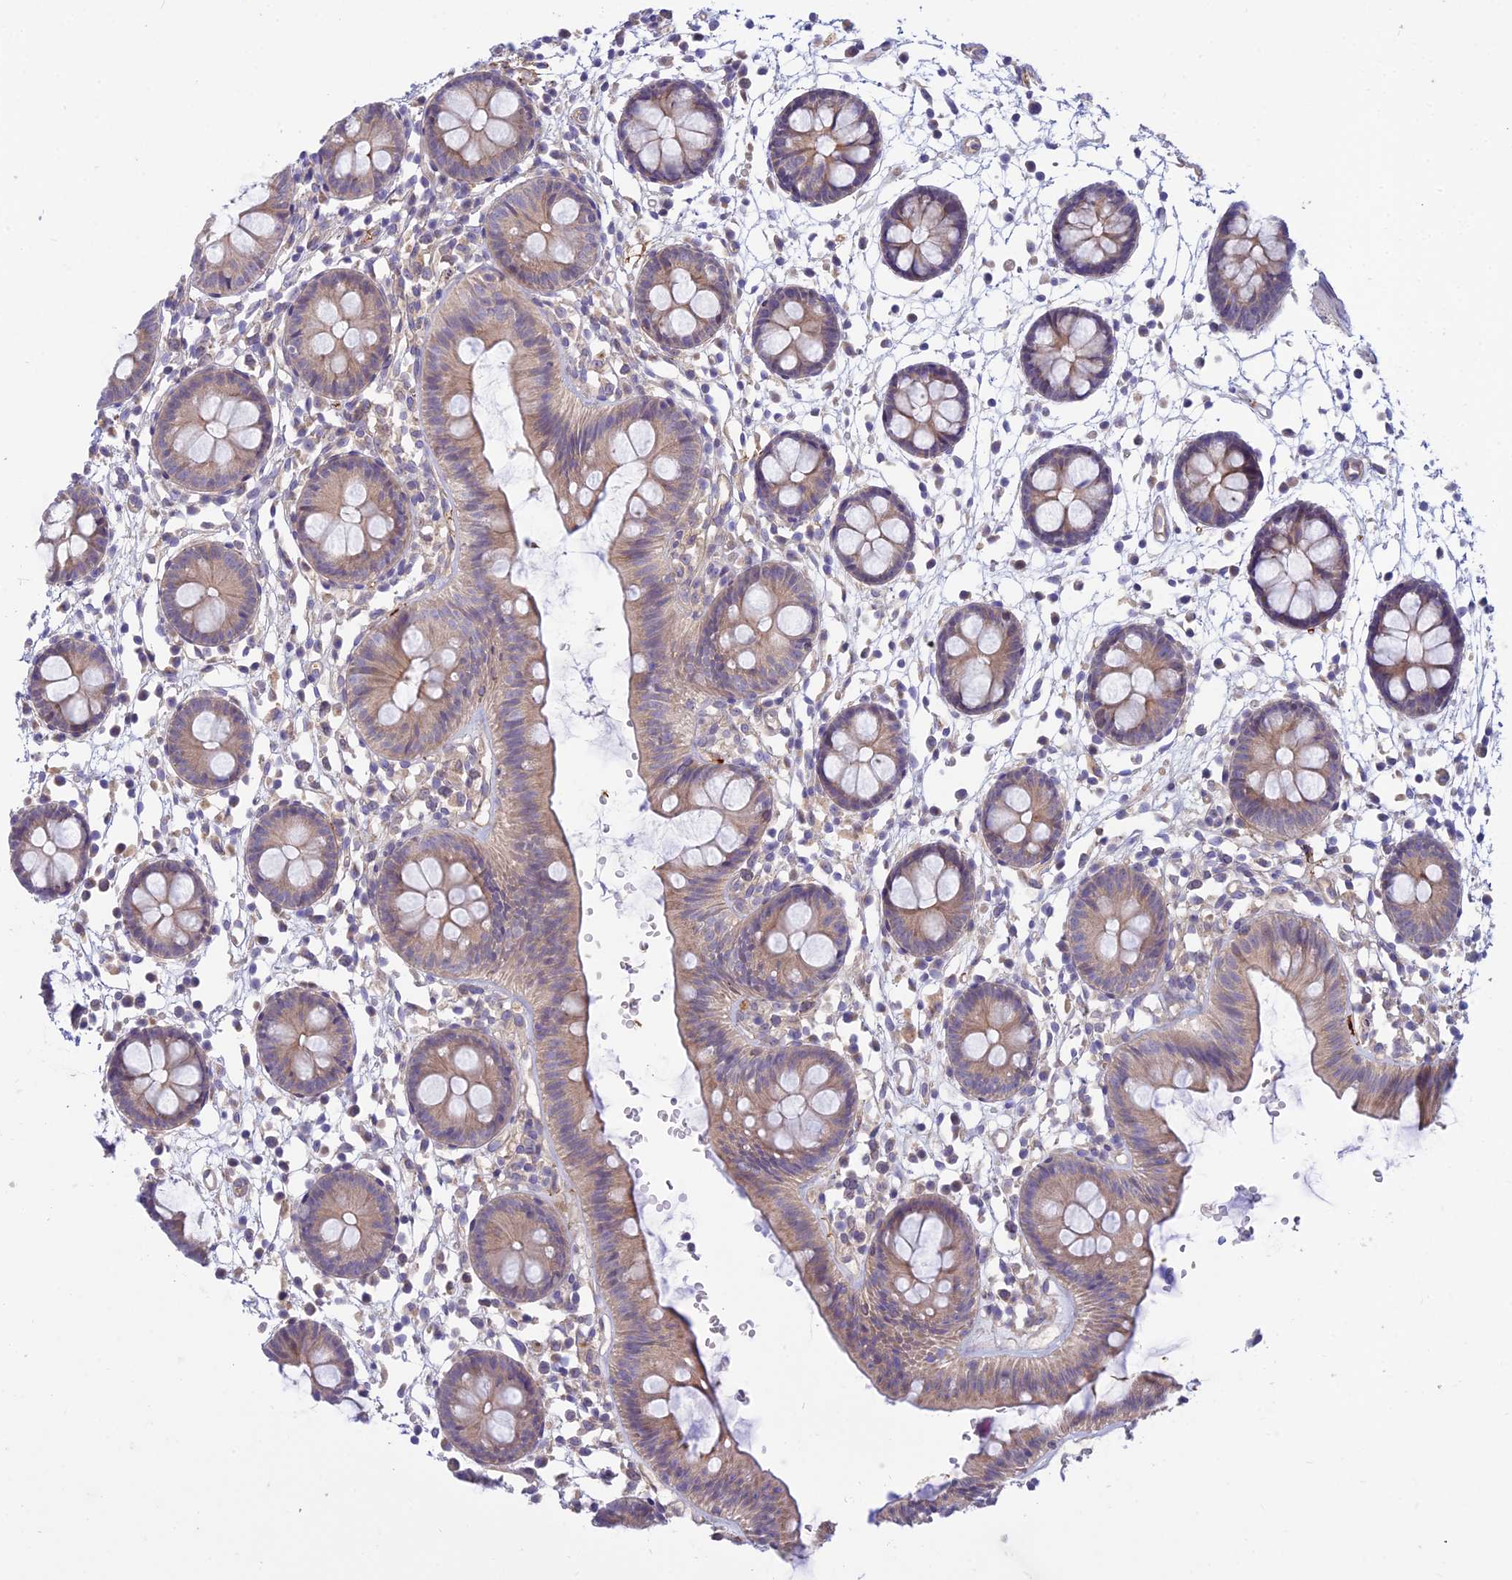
{"staining": {"intensity": "moderate", "quantity": ">75%", "location": "cytoplasmic/membranous"}, "tissue": "colon", "cell_type": "Endothelial cells", "image_type": "normal", "snomed": [{"axis": "morphology", "description": "Normal tissue, NOS"}, {"axis": "topography", "description": "Colon"}], "caption": "Protein expression analysis of normal human colon reveals moderate cytoplasmic/membranous expression in about >75% of endothelial cells. (Brightfield microscopy of DAB IHC at high magnification).", "gene": "DUS2", "patient": {"sex": "male", "age": 56}}